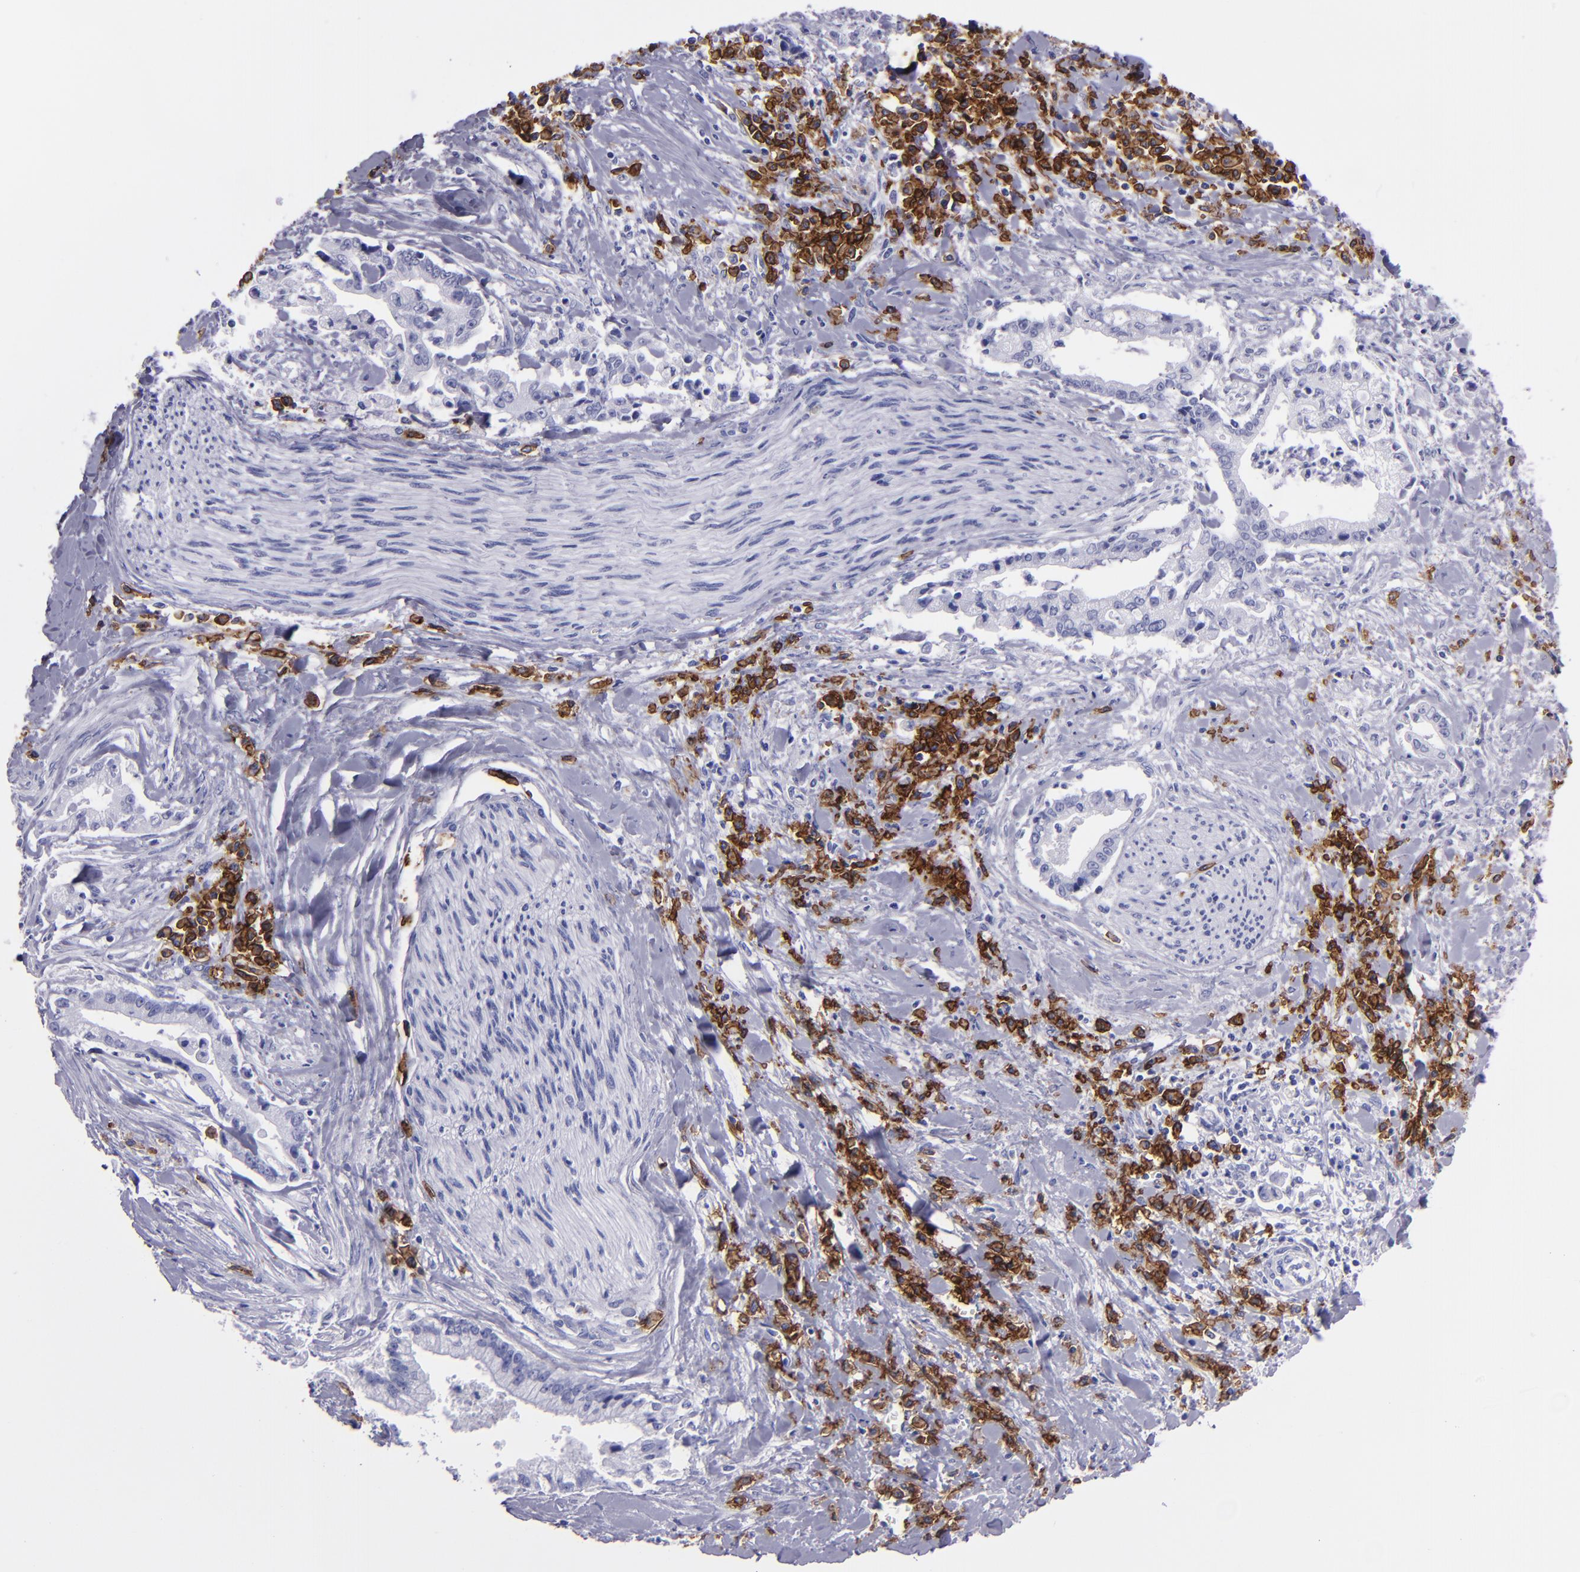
{"staining": {"intensity": "negative", "quantity": "none", "location": "none"}, "tissue": "liver cancer", "cell_type": "Tumor cells", "image_type": "cancer", "snomed": [{"axis": "morphology", "description": "Cholangiocarcinoma"}, {"axis": "topography", "description": "Liver"}], "caption": "Immunohistochemistry micrograph of neoplastic tissue: cholangiocarcinoma (liver) stained with DAB demonstrates no significant protein expression in tumor cells. (DAB IHC, high magnification).", "gene": "CD38", "patient": {"sex": "male", "age": 57}}